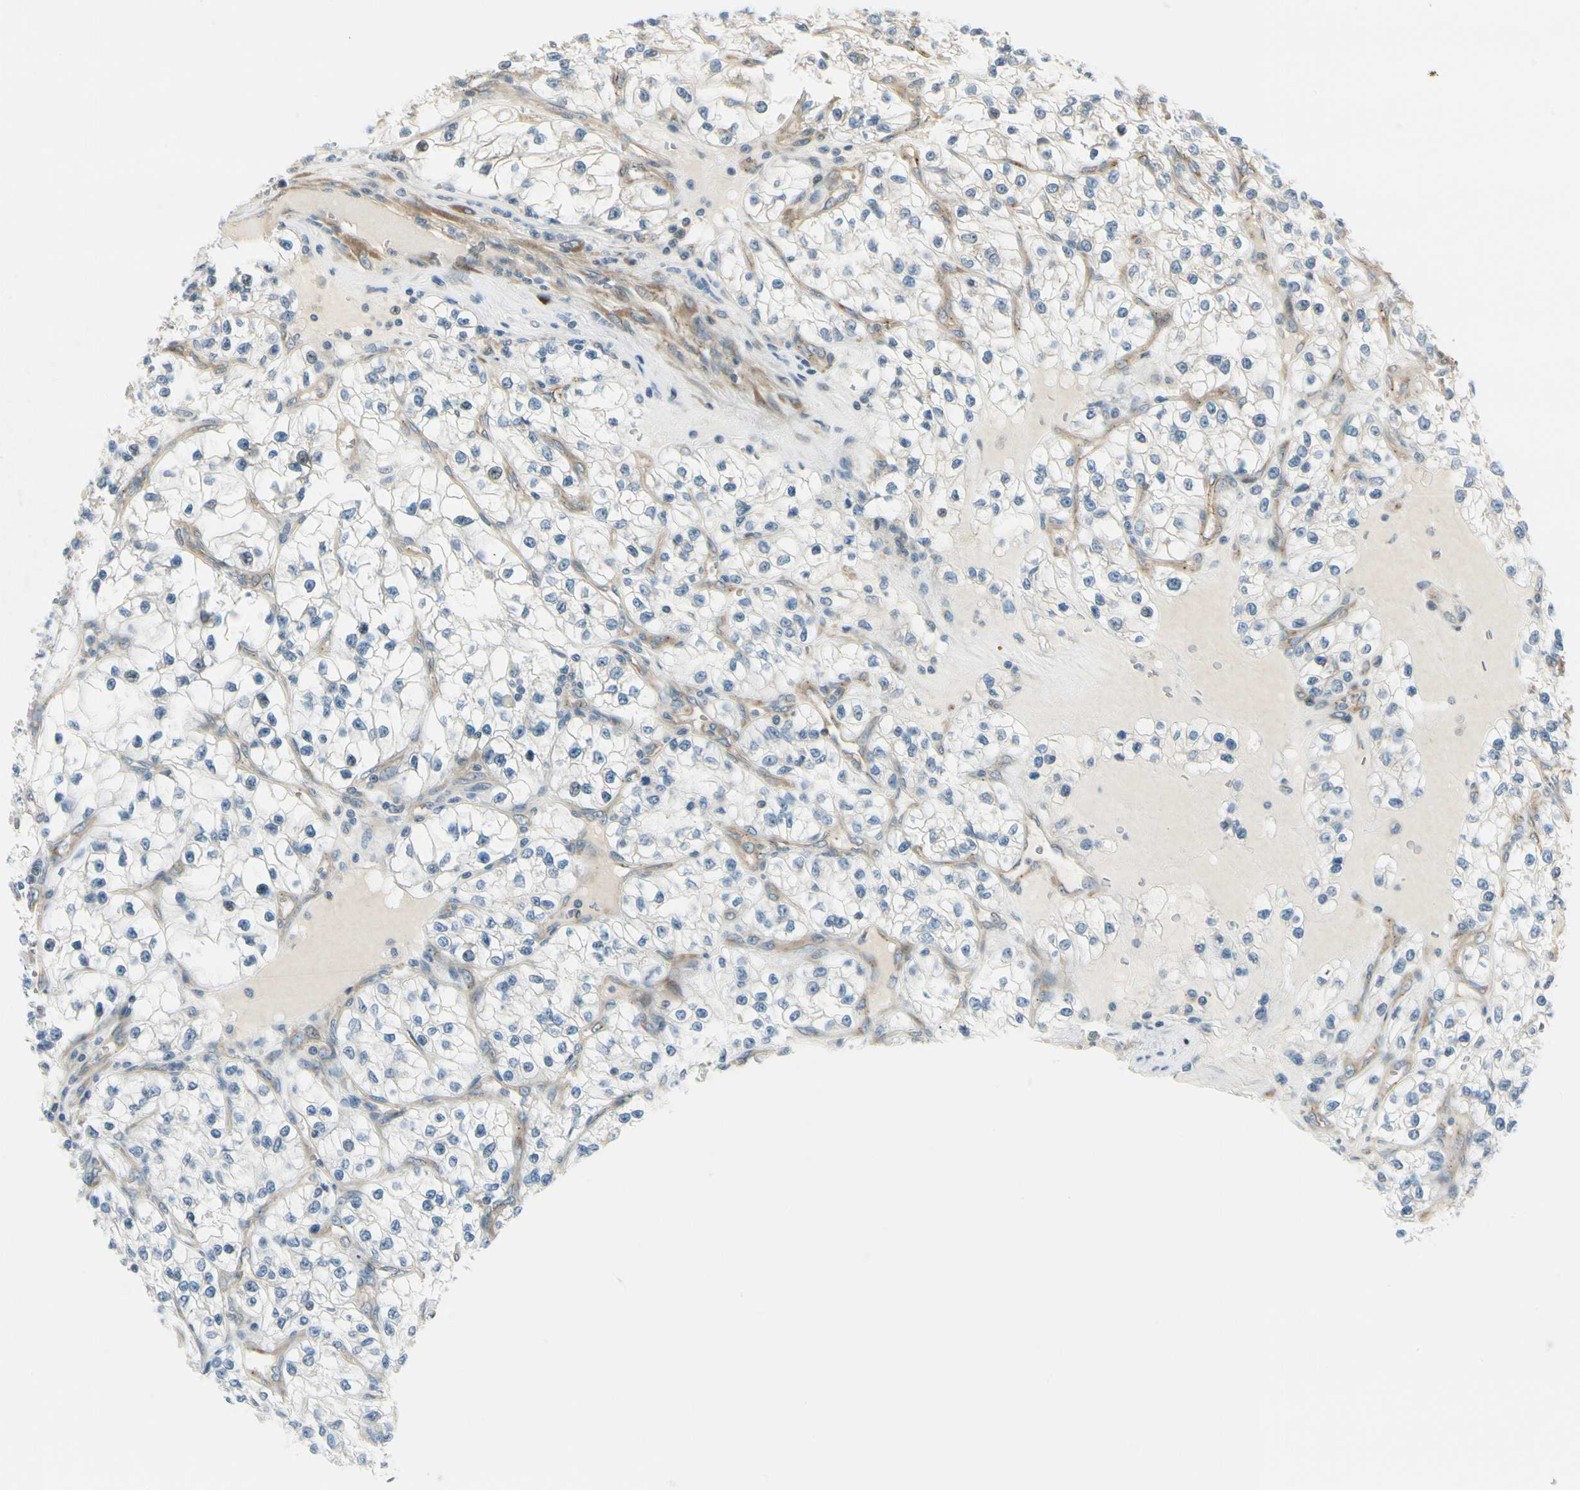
{"staining": {"intensity": "negative", "quantity": "none", "location": "none"}, "tissue": "renal cancer", "cell_type": "Tumor cells", "image_type": "cancer", "snomed": [{"axis": "morphology", "description": "Adenocarcinoma, NOS"}, {"axis": "topography", "description": "Kidney"}], "caption": "A high-resolution micrograph shows immunohistochemistry (IHC) staining of renal adenocarcinoma, which reveals no significant positivity in tumor cells.", "gene": "MANSC1", "patient": {"sex": "female", "age": 57}}